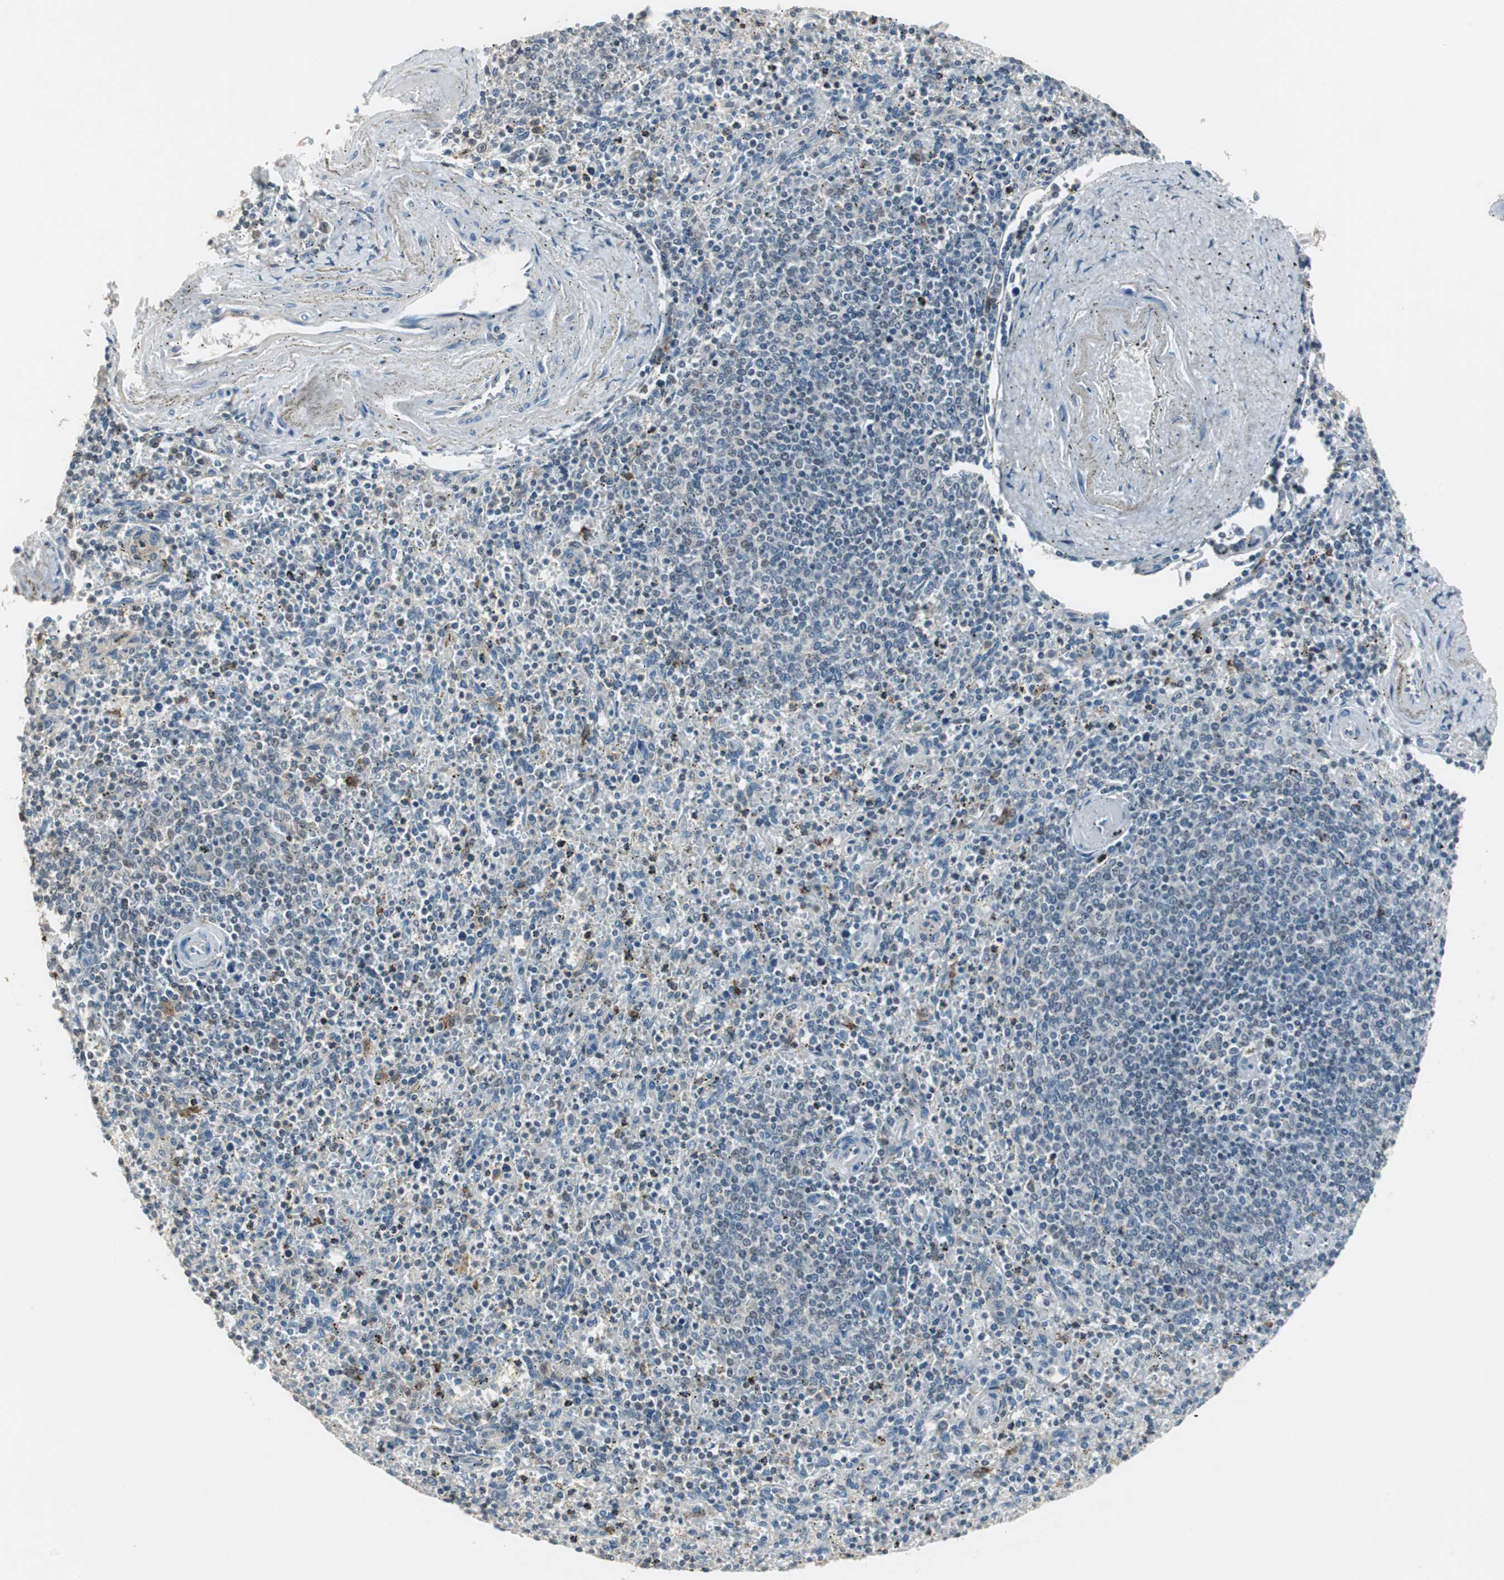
{"staining": {"intensity": "negative", "quantity": "none", "location": "none"}, "tissue": "spleen", "cell_type": "Cells in red pulp", "image_type": "normal", "snomed": [{"axis": "morphology", "description": "Normal tissue, NOS"}, {"axis": "topography", "description": "Spleen"}], "caption": "Unremarkable spleen was stained to show a protein in brown. There is no significant expression in cells in red pulp.", "gene": "MKX", "patient": {"sex": "male", "age": 72}}